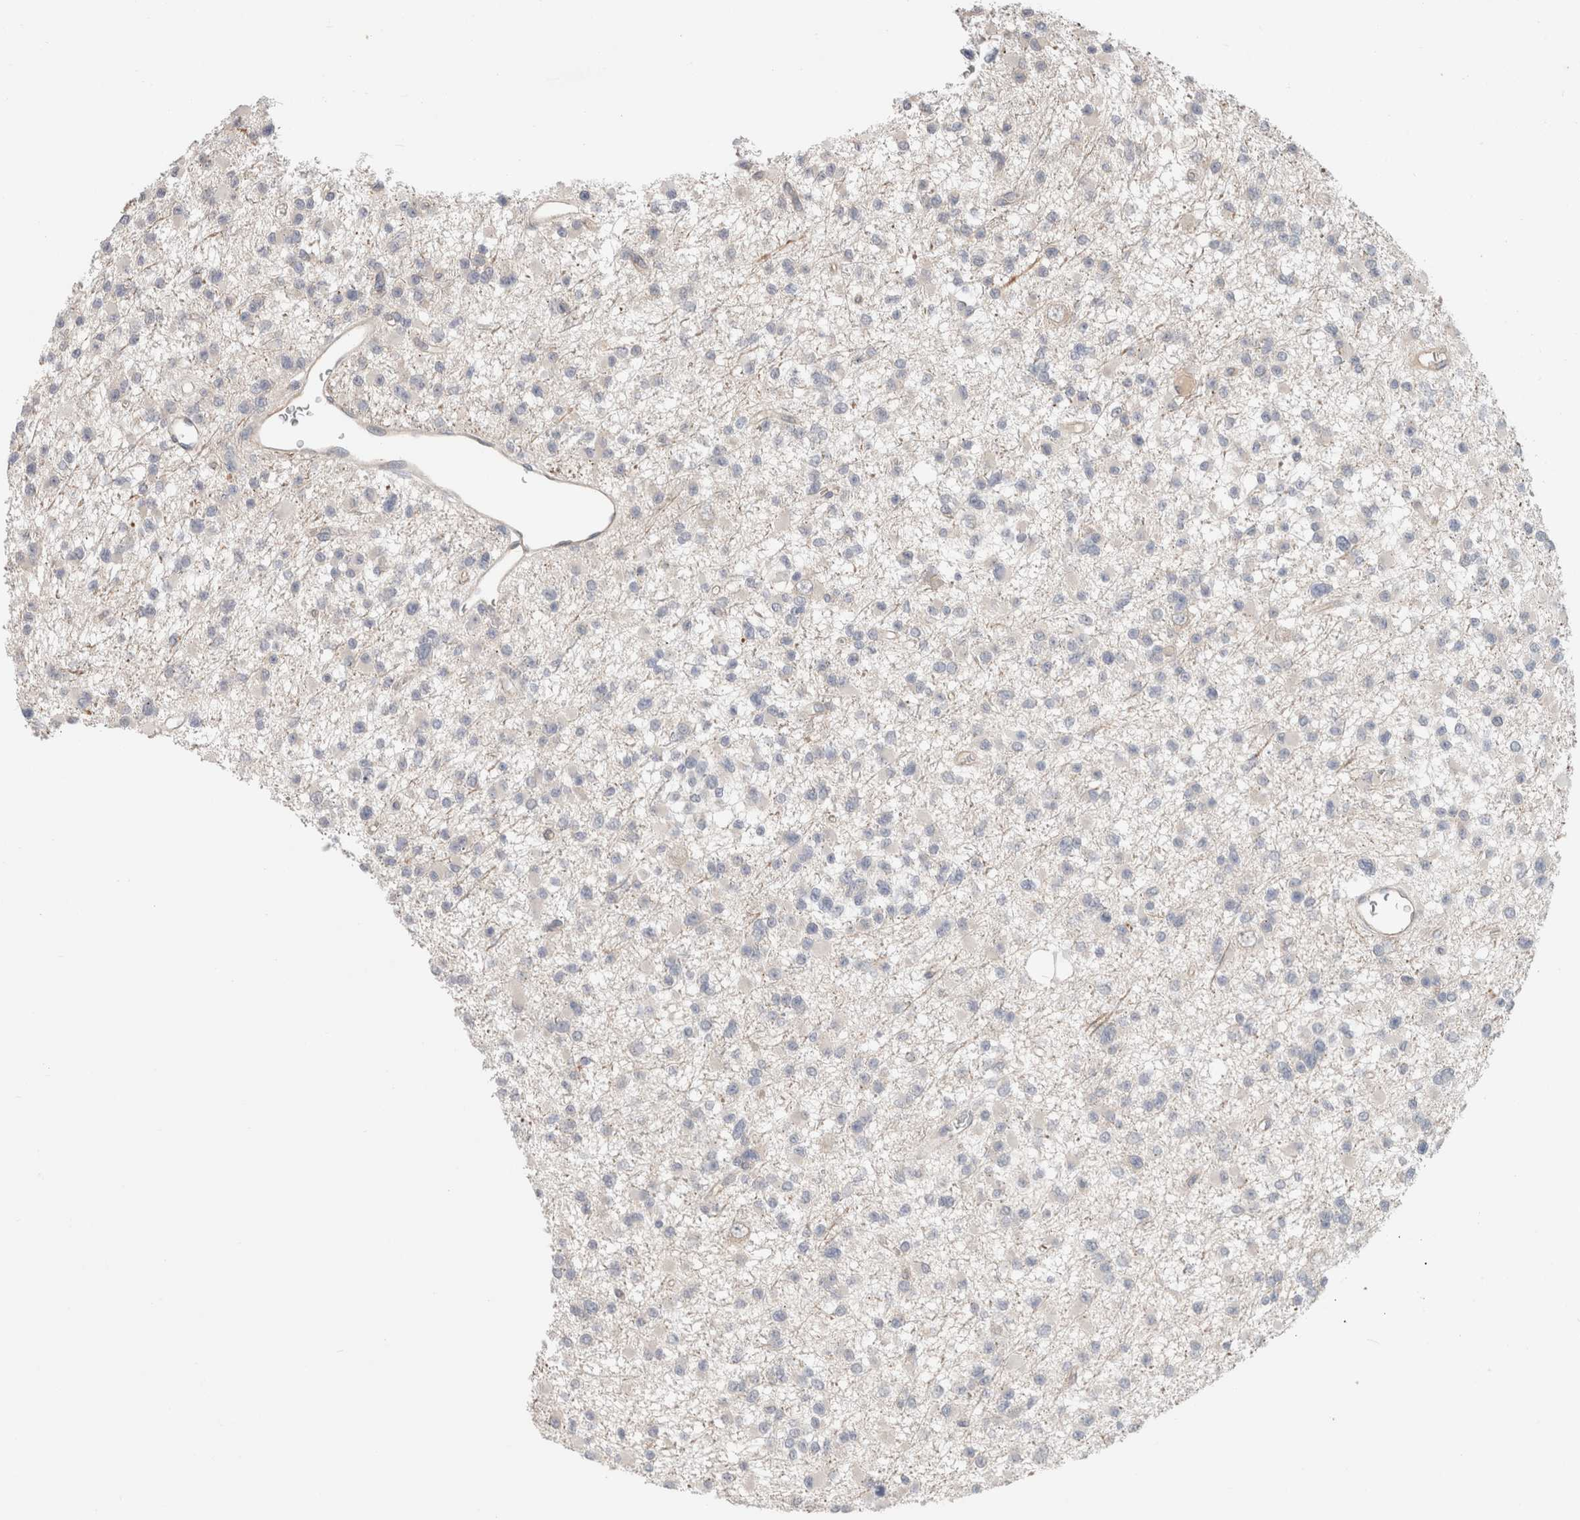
{"staining": {"intensity": "negative", "quantity": "none", "location": "none"}, "tissue": "glioma", "cell_type": "Tumor cells", "image_type": "cancer", "snomed": [{"axis": "morphology", "description": "Glioma, malignant, Low grade"}, {"axis": "topography", "description": "Brain"}], "caption": "A histopathology image of human glioma is negative for staining in tumor cells.", "gene": "RASAL2", "patient": {"sex": "female", "age": 22}}